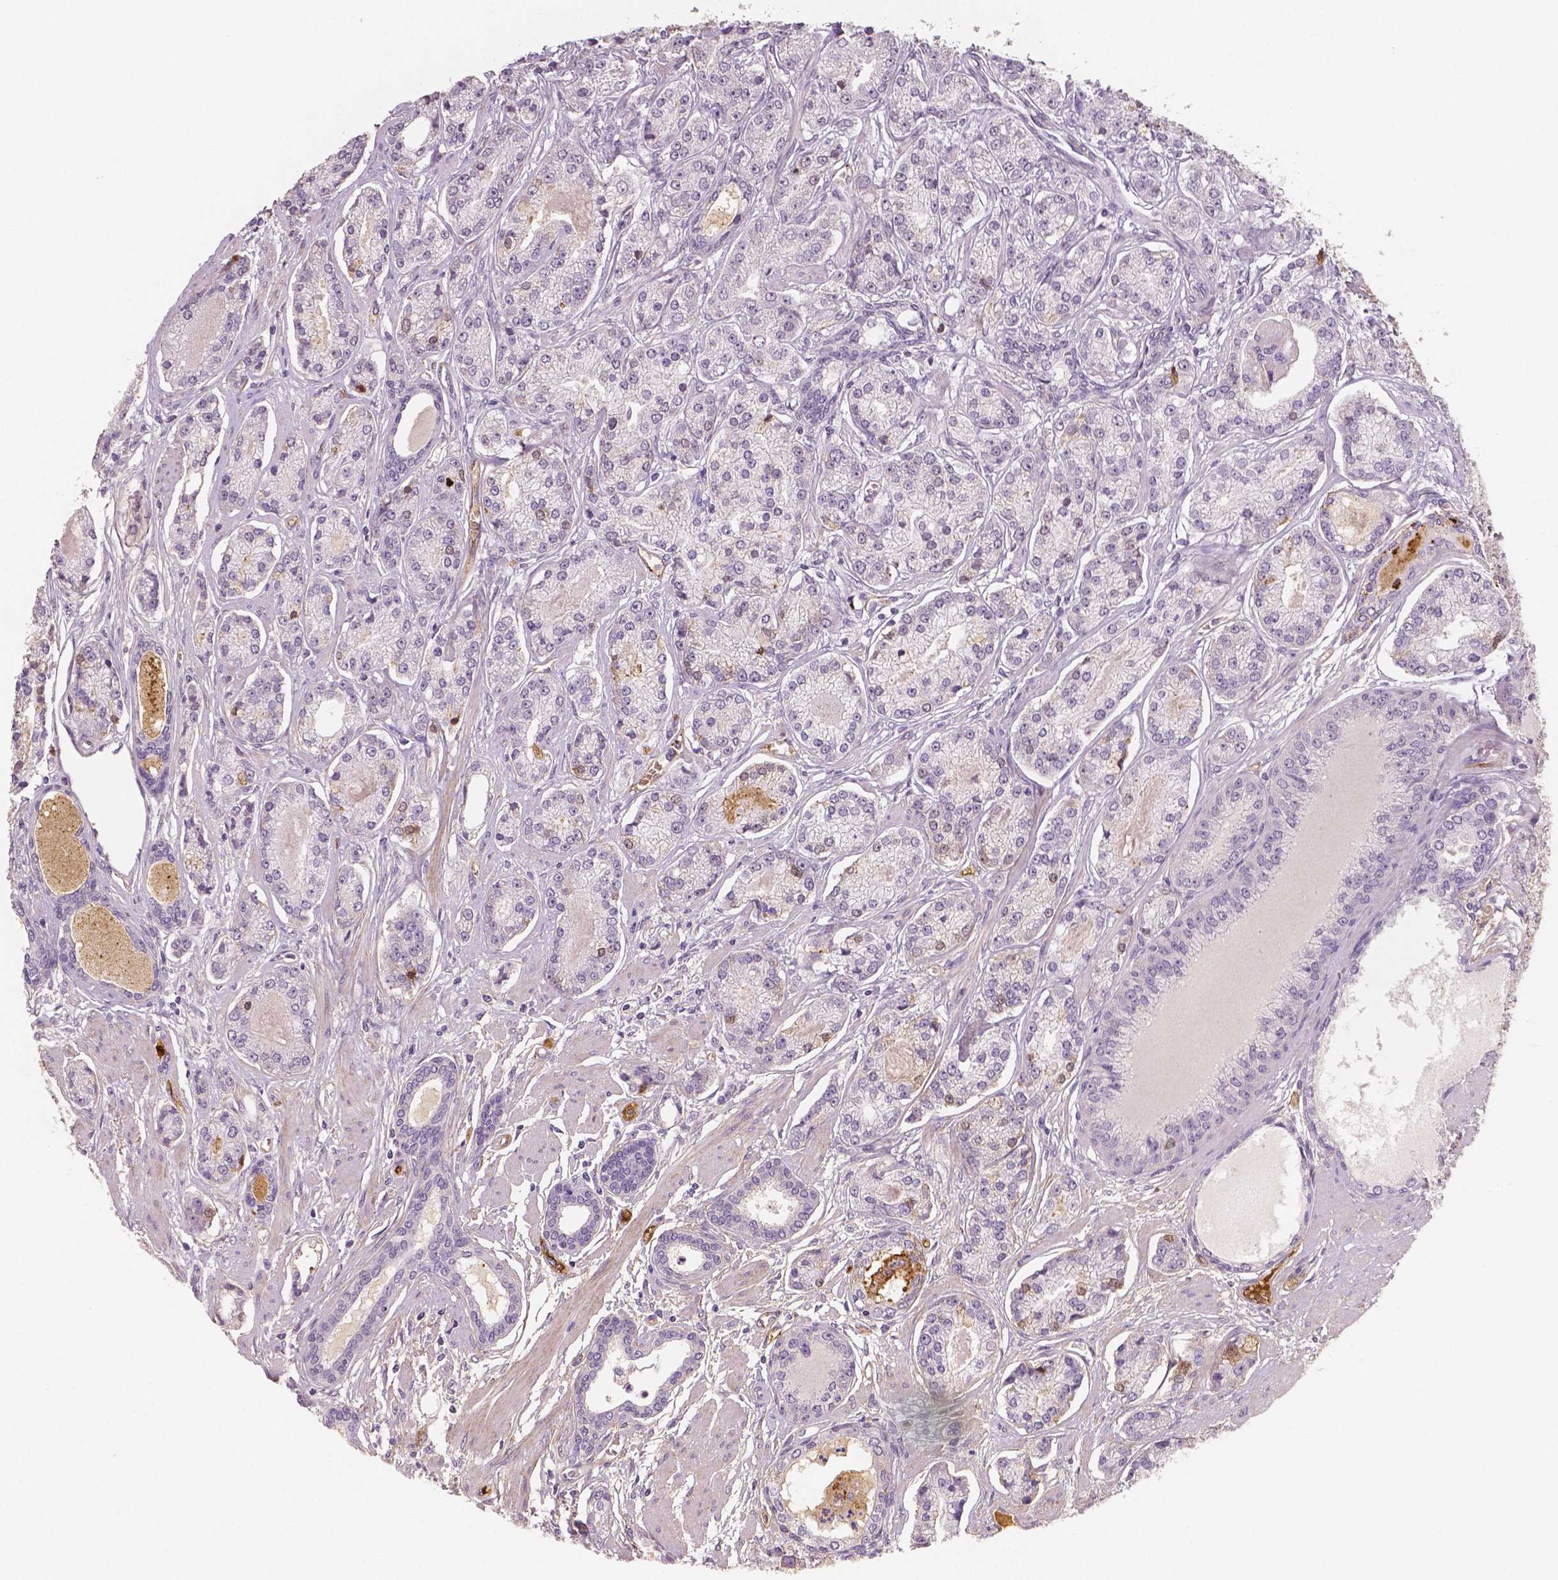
{"staining": {"intensity": "negative", "quantity": "none", "location": "none"}, "tissue": "prostate cancer", "cell_type": "Tumor cells", "image_type": "cancer", "snomed": [{"axis": "morphology", "description": "Adenocarcinoma, NOS"}, {"axis": "topography", "description": "Prostate"}], "caption": "Tumor cells show no significant protein positivity in prostate cancer (adenocarcinoma).", "gene": "APOA4", "patient": {"sex": "male", "age": 64}}